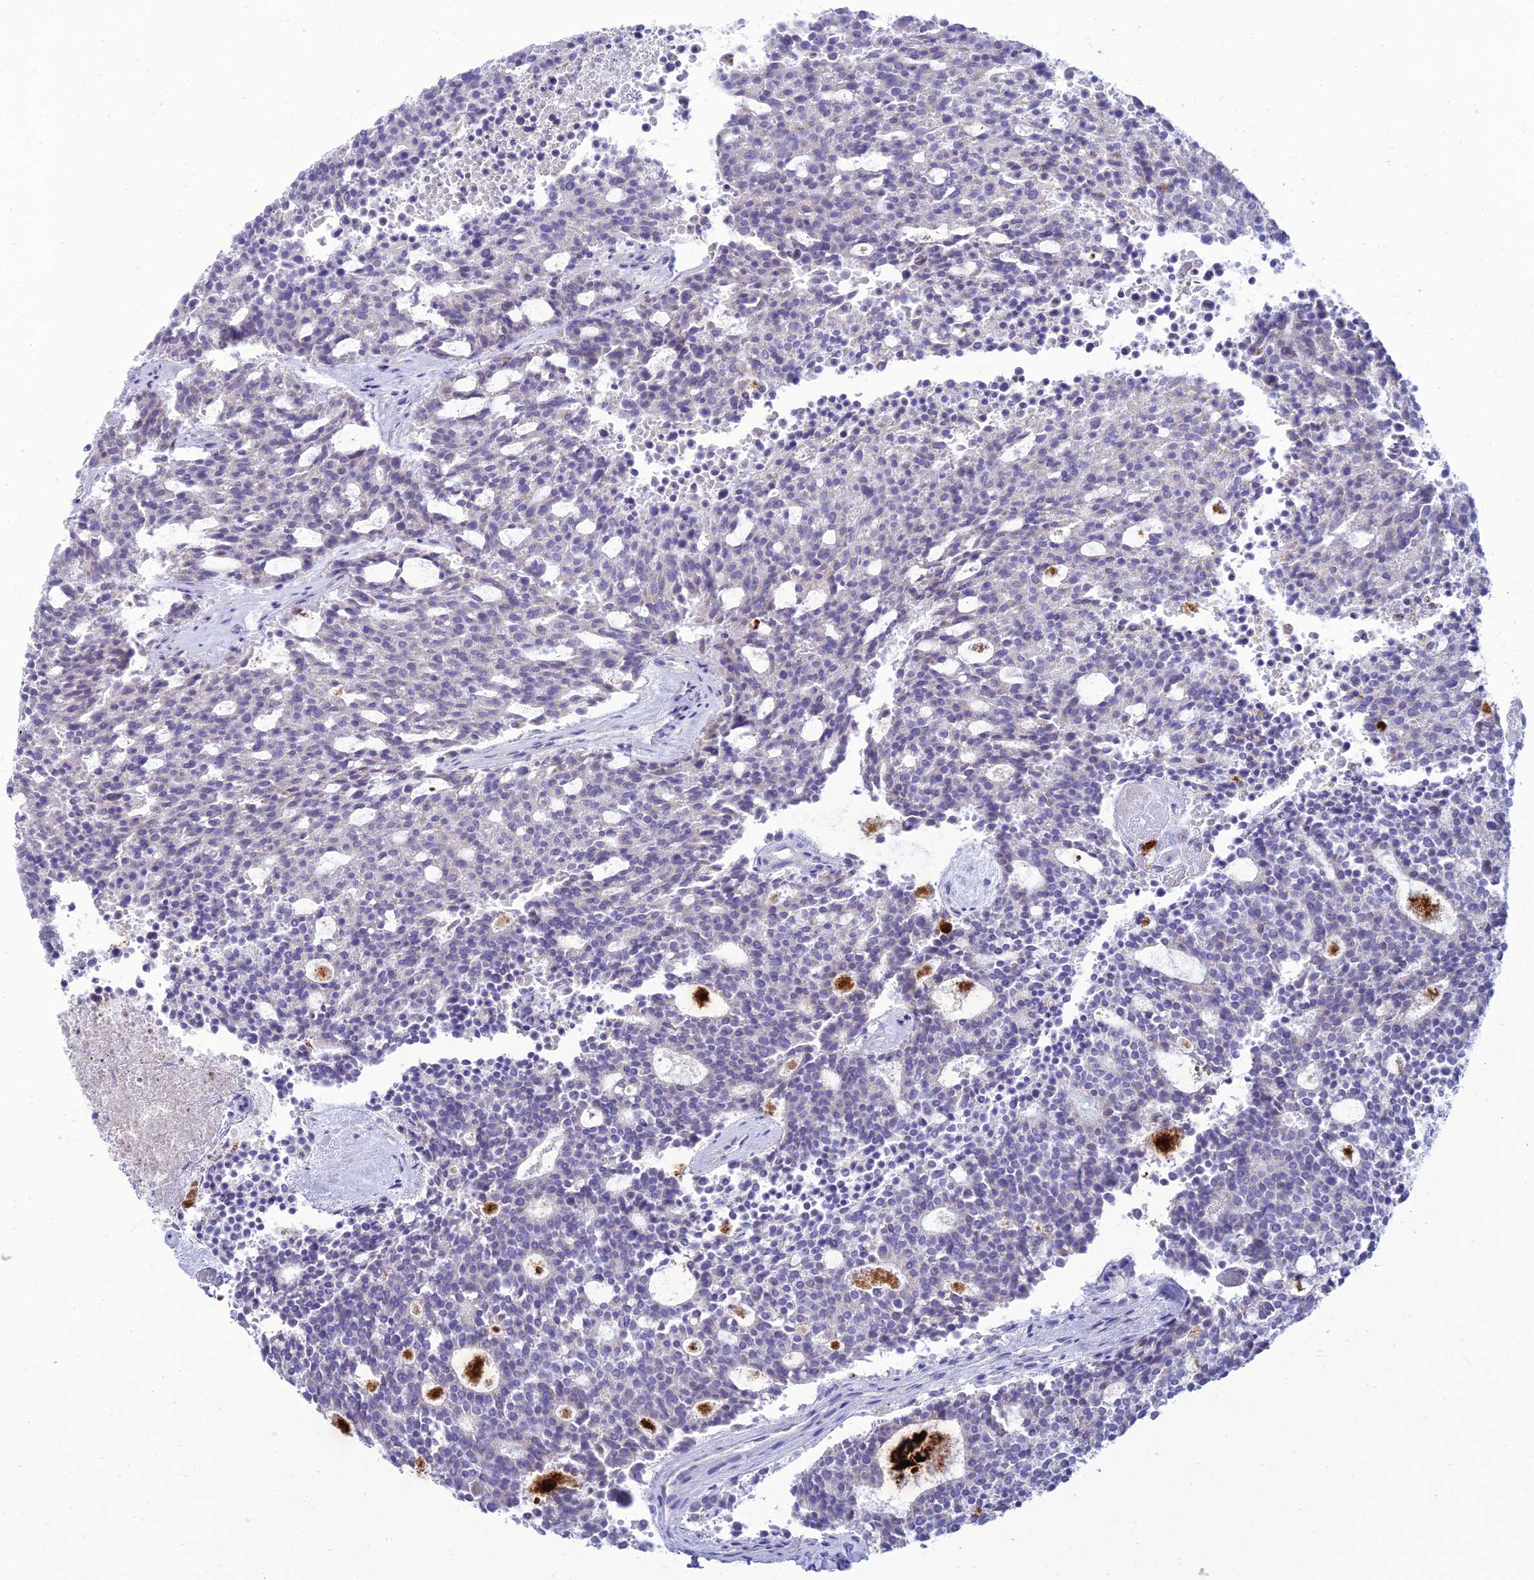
{"staining": {"intensity": "negative", "quantity": "none", "location": "none"}, "tissue": "carcinoid", "cell_type": "Tumor cells", "image_type": "cancer", "snomed": [{"axis": "morphology", "description": "Carcinoid, malignant, NOS"}, {"axis": "topography", "description": "Pancreas"}], "caption": "Tumor cells show no significant protein staining in carcinoid.", "gene": "MAL2", "patient": {"sex": "female", "age": 54}}